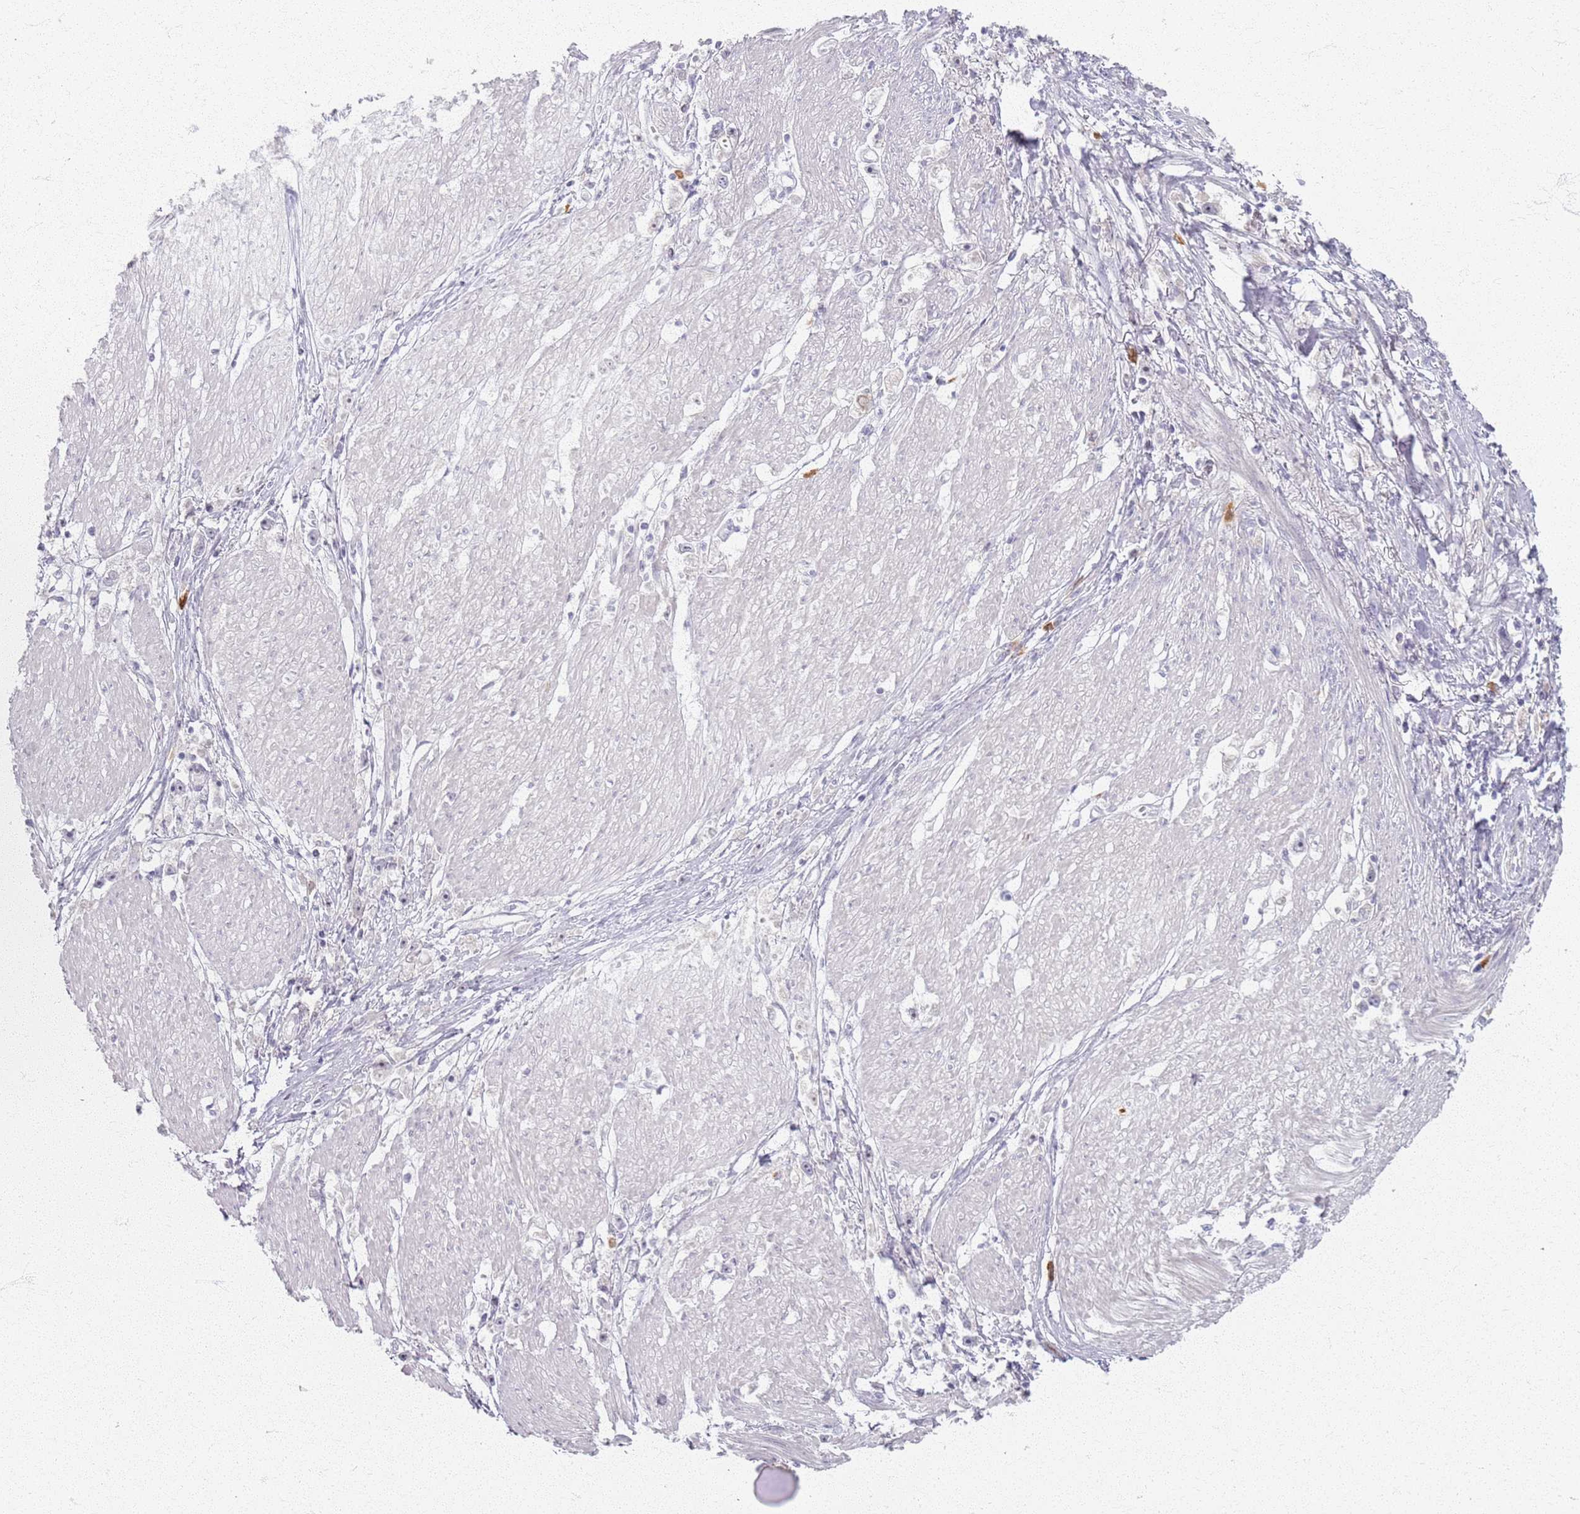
{"staining": {"intensity": "negative", "quantity": "none", "location": "none"}, "tissue": "stomach cancer", "cell_type": "Tumor cells", "image_type": "cancer", "snomed": [{"axis": "morphology", "description": "Adenocarcinoma, NOS"}, {"axis": "topography", "description": "Stomach"}], "caption": "Immunohistochemistry (IHC) micrograph of neoplastic tissue: stomach cancer stained with DAB (3,3'-diaminobenzidine) reveals no significant protein staining in tumor cells. (DAB immunohistochemistry, high magnification).", "gene": "CRIPT", "patient": {"sex": "female", "age": 59}}